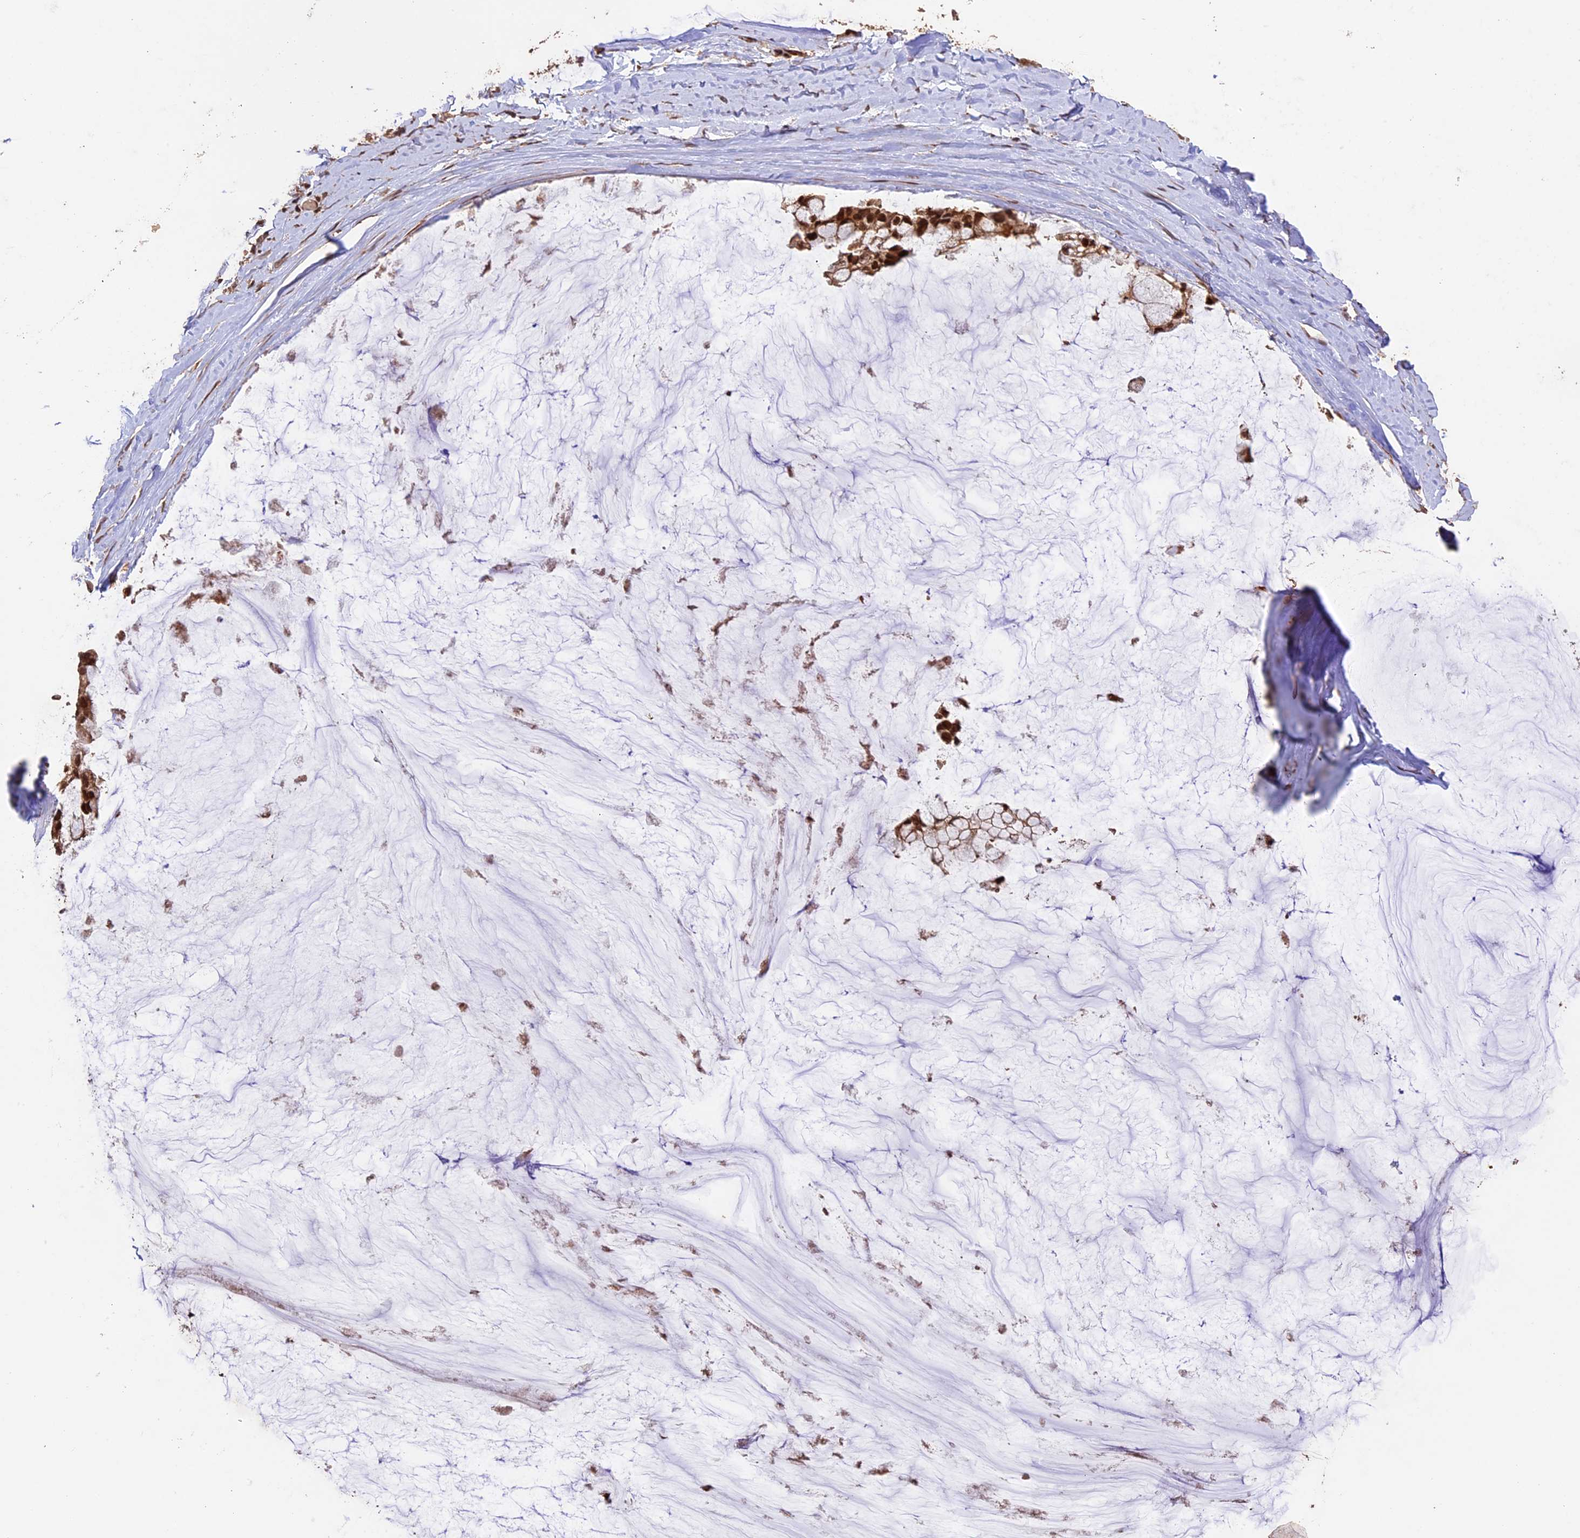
{"staining": {"intensity": "strong", "quantity": ">75%", "location": "cytoplasmic/membranous,nuclear"}, "tissue": "ovarian cancer", "cell_type": "Tumor cells", "image_type": "cancer", "snomed": [{"axis": "morphology", "description": "Cystadenocarcinoma, mucinous, NOS"}, {"axis": "topography", "description": "Ovary"}], "caption": "This photomicrograph exhibits immunohistochemistry staining of mucinous cystadenocarcinoma (ovarian), with high strong cytoplasmic/membranous and nuclear expression in approximately >75% of tumor cells.", "gene": "CDKN2AIP", "patient": {"sex": "female", "age": 39}}